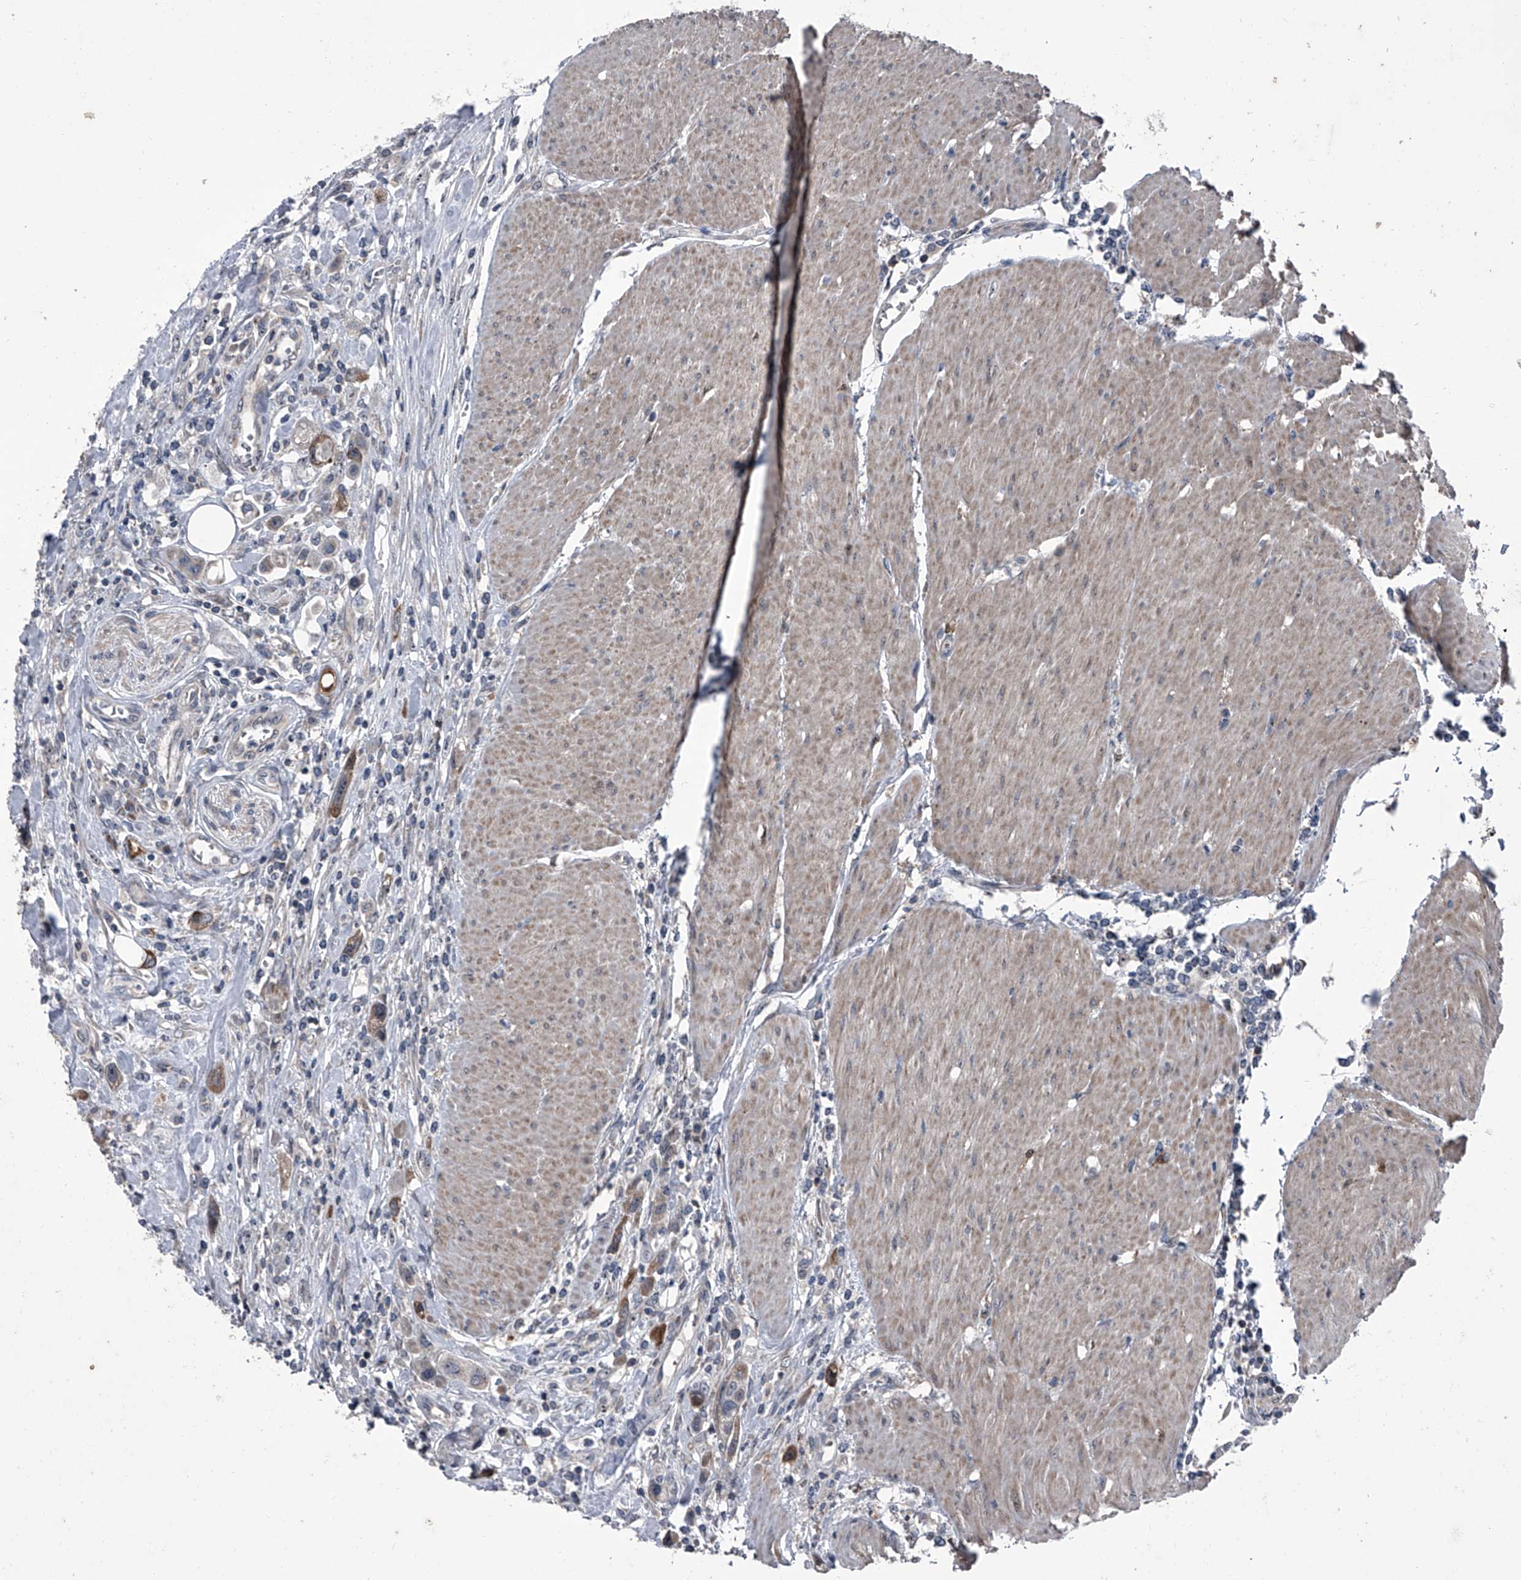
{"staining": {"intensity": "moderate", "quantity": "<25%", "location": "cytoplasmic/membranous"}, "tissue": "urothelial cancer", "cell_type": "Tumor cells", "image_type": "cancer", "snomed": [{"axis": "morphology", "description": "Urothelial carcinoma, High grade"}, {"axis": "topography", "description": "Urinary bladder"}], "caption": "Immunohistochemical staining of human high-grade urothelial carcinoma shows low levels of moderate cytoplasmic/membranous protein expression in approximately <25% of tumor cells.", "gene": "CEP85L", "patient": {"sex": "male", "age": 50}}